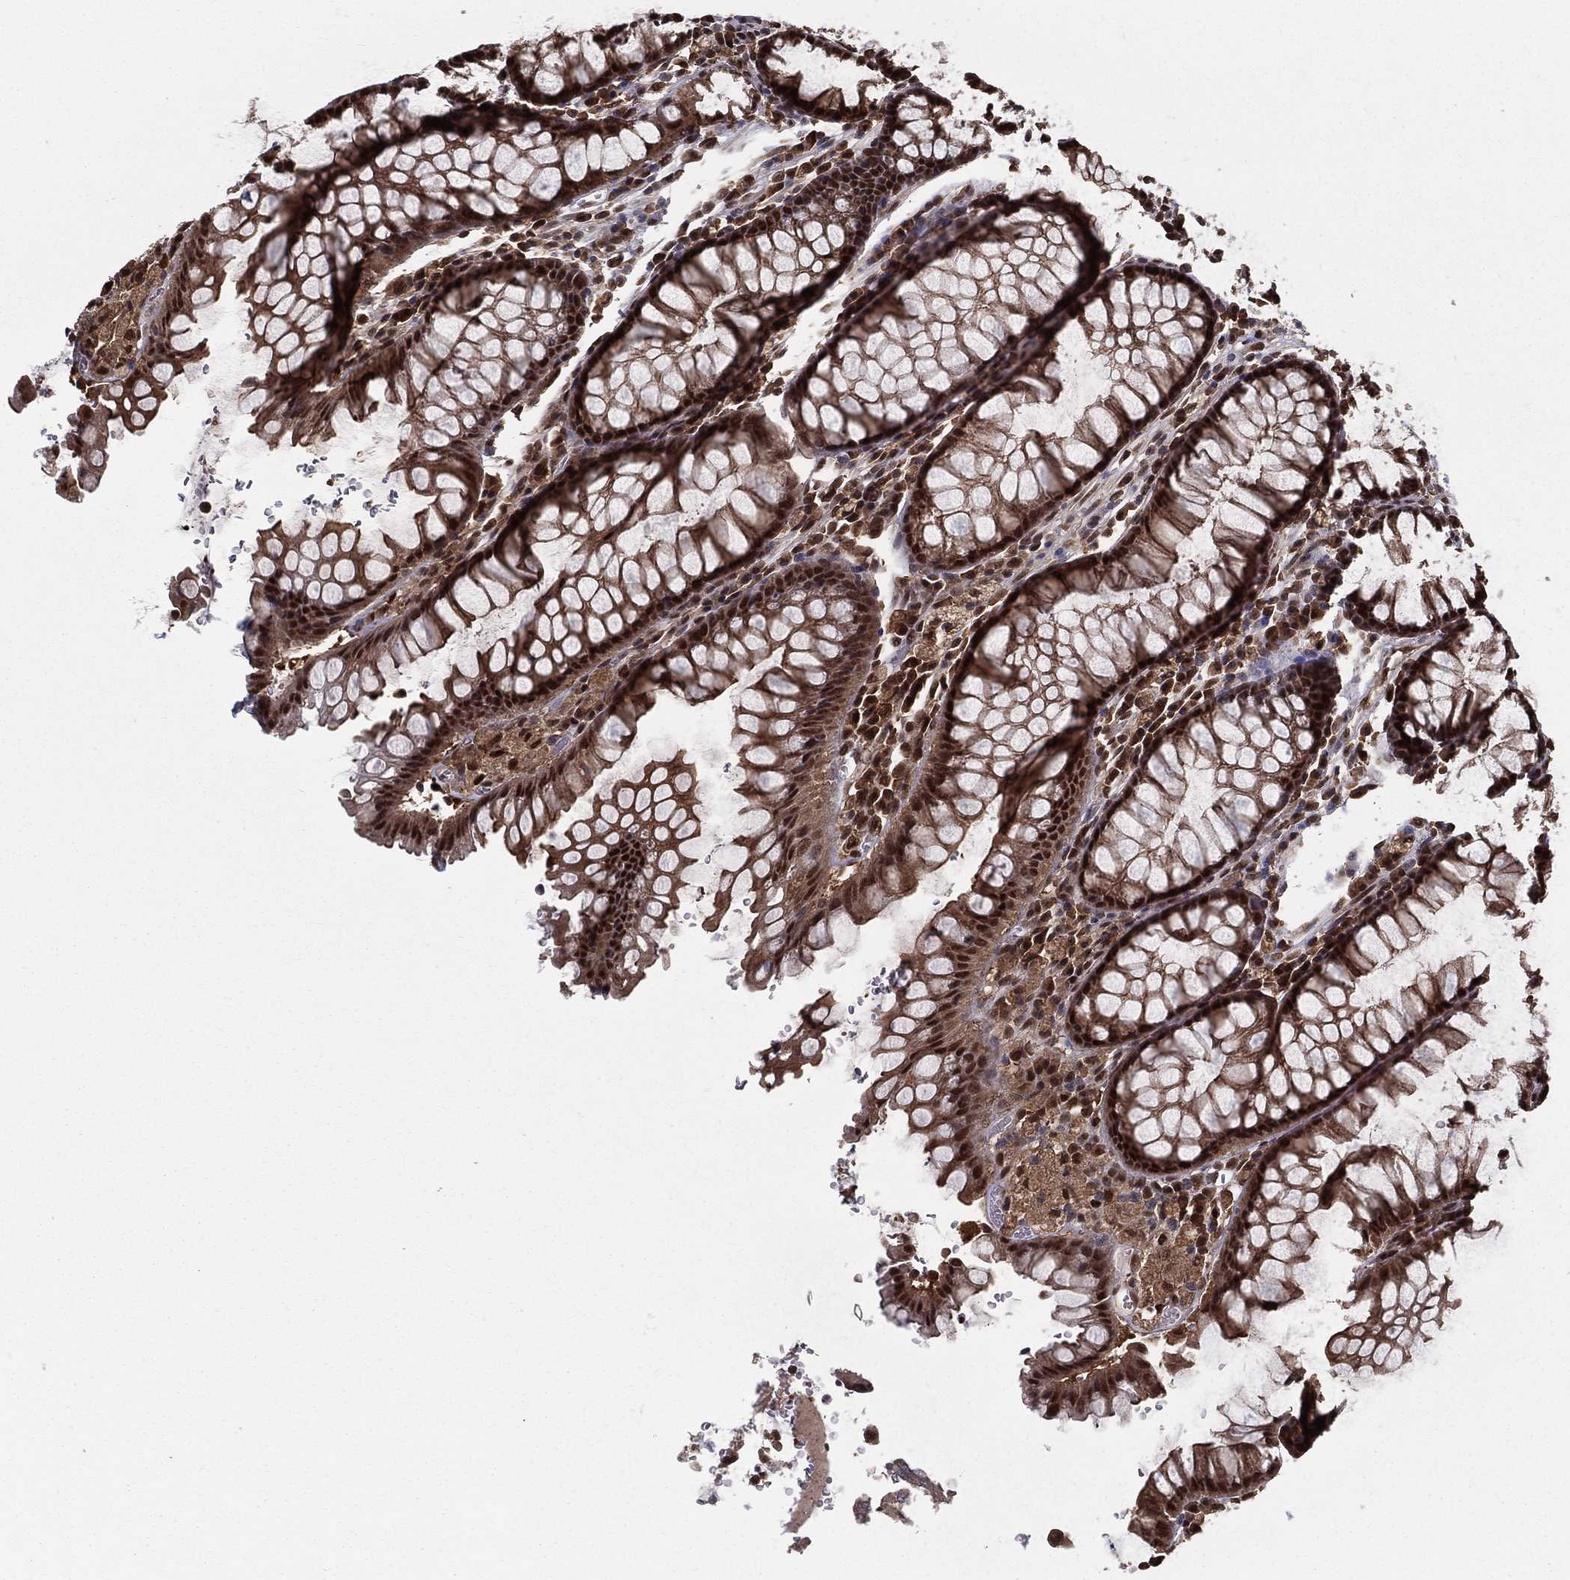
{"staining": {"intensity": "strong", "quantity": ">75%", "location": "cytoplasmic/membranous,nuclear"}, "tissue": "rectum", "cell_type": "Glandular cells", "image_type": "normal", "snomed": [{"axis": "morphology", "description": "Normal tissue, NOS"}, {"axis": "topography", "description": "Rectum"}], "caption": "Immunohistochemistry staining of unremarkable rectum, which reveals high levels of strong cytoplasmic/membranous,nuclear positivity in about >75% of glandular cells indicating strong cytoplasmic/membranous,nuclear protein positivity. The staining was performed using DAB (3,3'-diaminobenzidine) (brown) for protein detection and nuclei were counterstained in hematoxylin (blue).", "gene": "CARM1", "patient": {"sex": "female", "age": 68}}